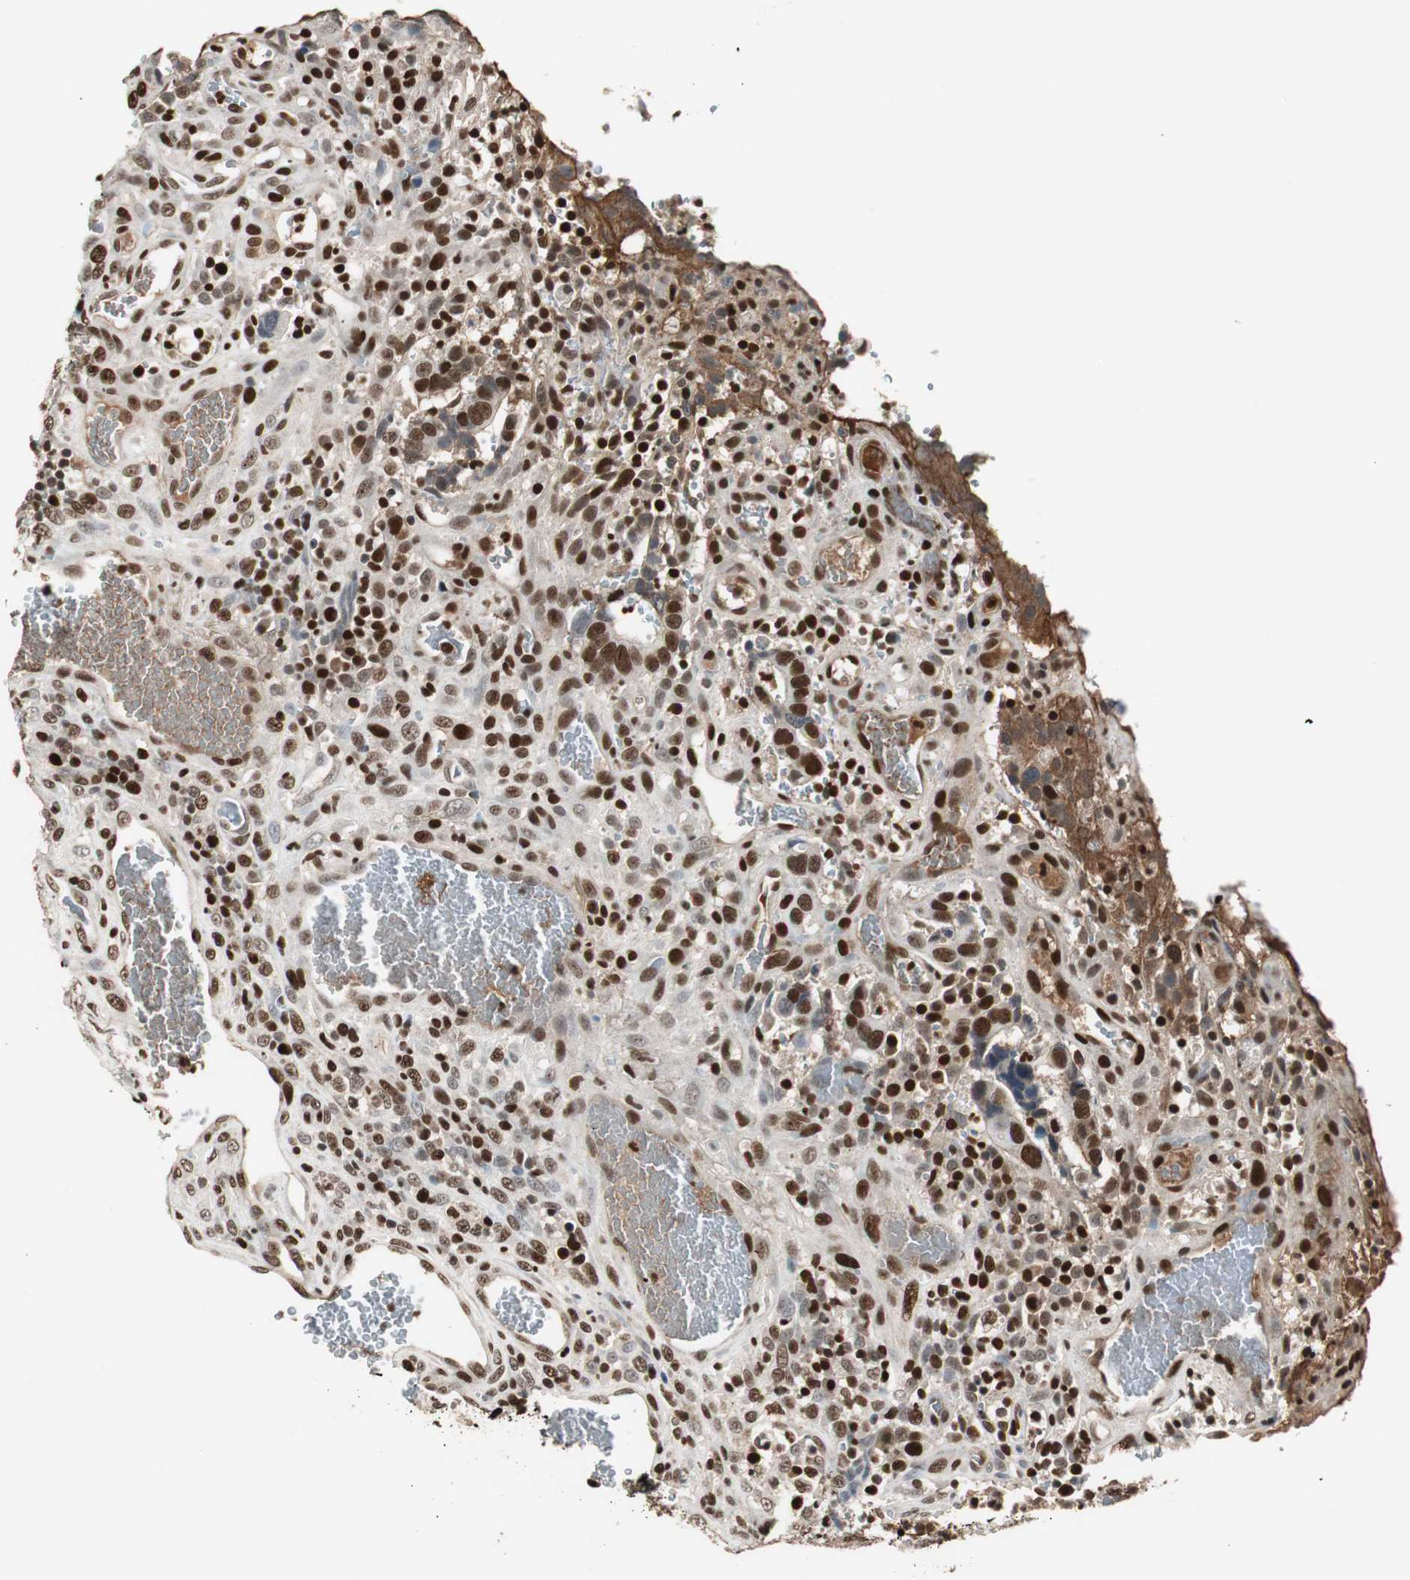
{"staining": {"intensity": "moderate", "quantity": ">75%", "location": "nuclear"}, "tissue": "colorectal cancer", "cell_type": "Tumor cells", "image_type": "cancer", "snomed": [{"axis": "morphology", "description": "Adenocarcinoma, NOS"}, {"axis": "topography", "description": "Colon"}], "caption": "Protein analysis of colorectal cancer tissue reveals moderate nuclear staining in approximately >75% of tumor cells.", "gene": "FEN1", "patient": {"sex": "male", "age": 72}}